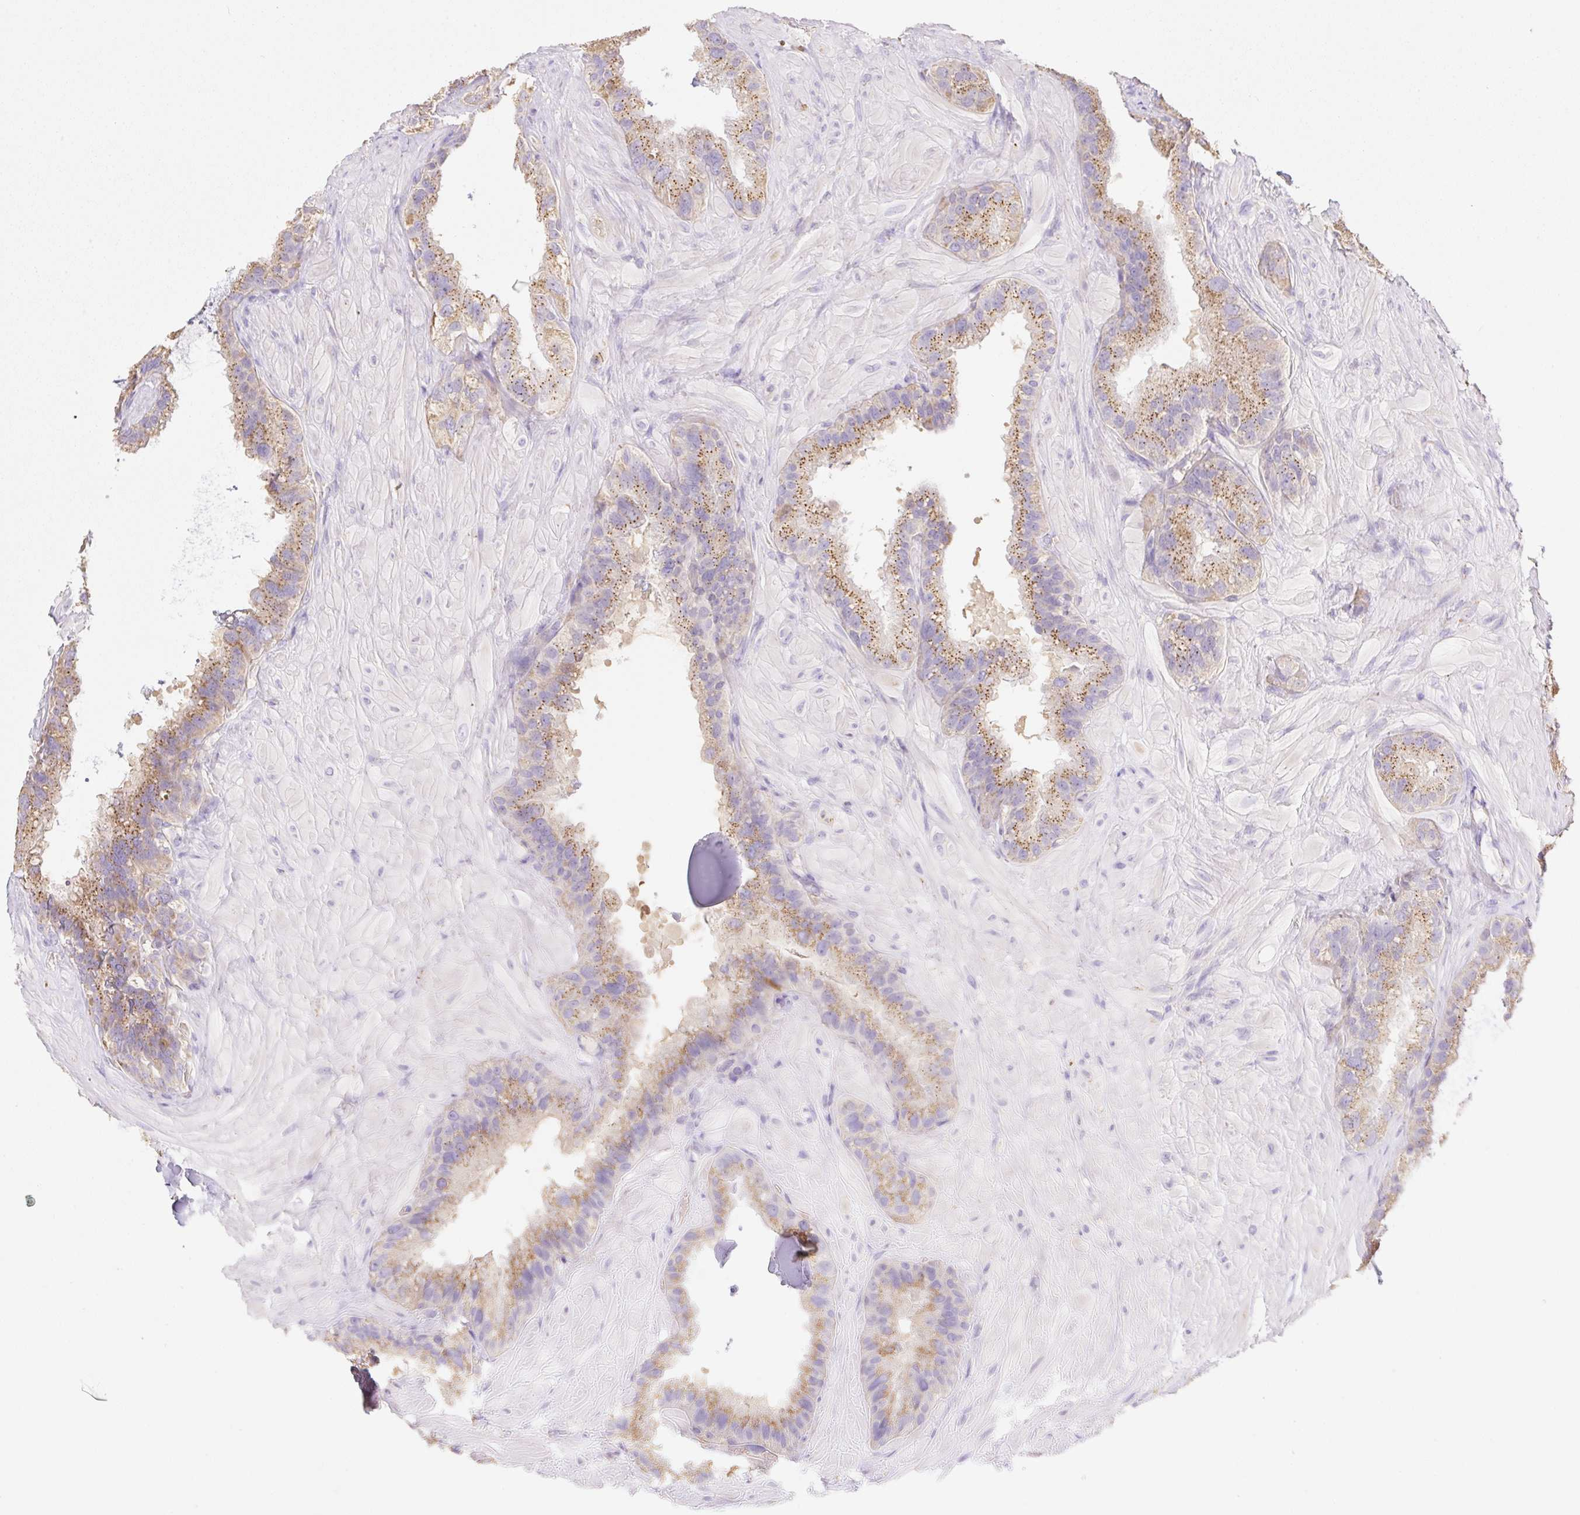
{"staining": {"intensity": "moderate", "quantity": ">75%", "location": "cytoplasmic/membranous"}, "tissue": "seminal vesicle", "cell_type": "Glandular cells", "image_type": "normal", "snomed": [{"axis": "morphology", "description": "Normal tissue, NOS"}, {"axis": "topography", "description": "Seminal veicle"}, {"axis": "topography", "description": "Peripheral nerve tissue"}], "caption": "Immunohistochemistry of benign seminal vesicle shows medium levels of moderate cytoplasmic/membranous positivity in about >75% of glandular cells. The staining was performed using DAB (3,3'-diaminobenzidine), with brown indicating positive protein expression. Nuclei are stained blue with hematoxylin.", "gene": "COPZ2", "patient": {"sex": "male", "age": 76}}